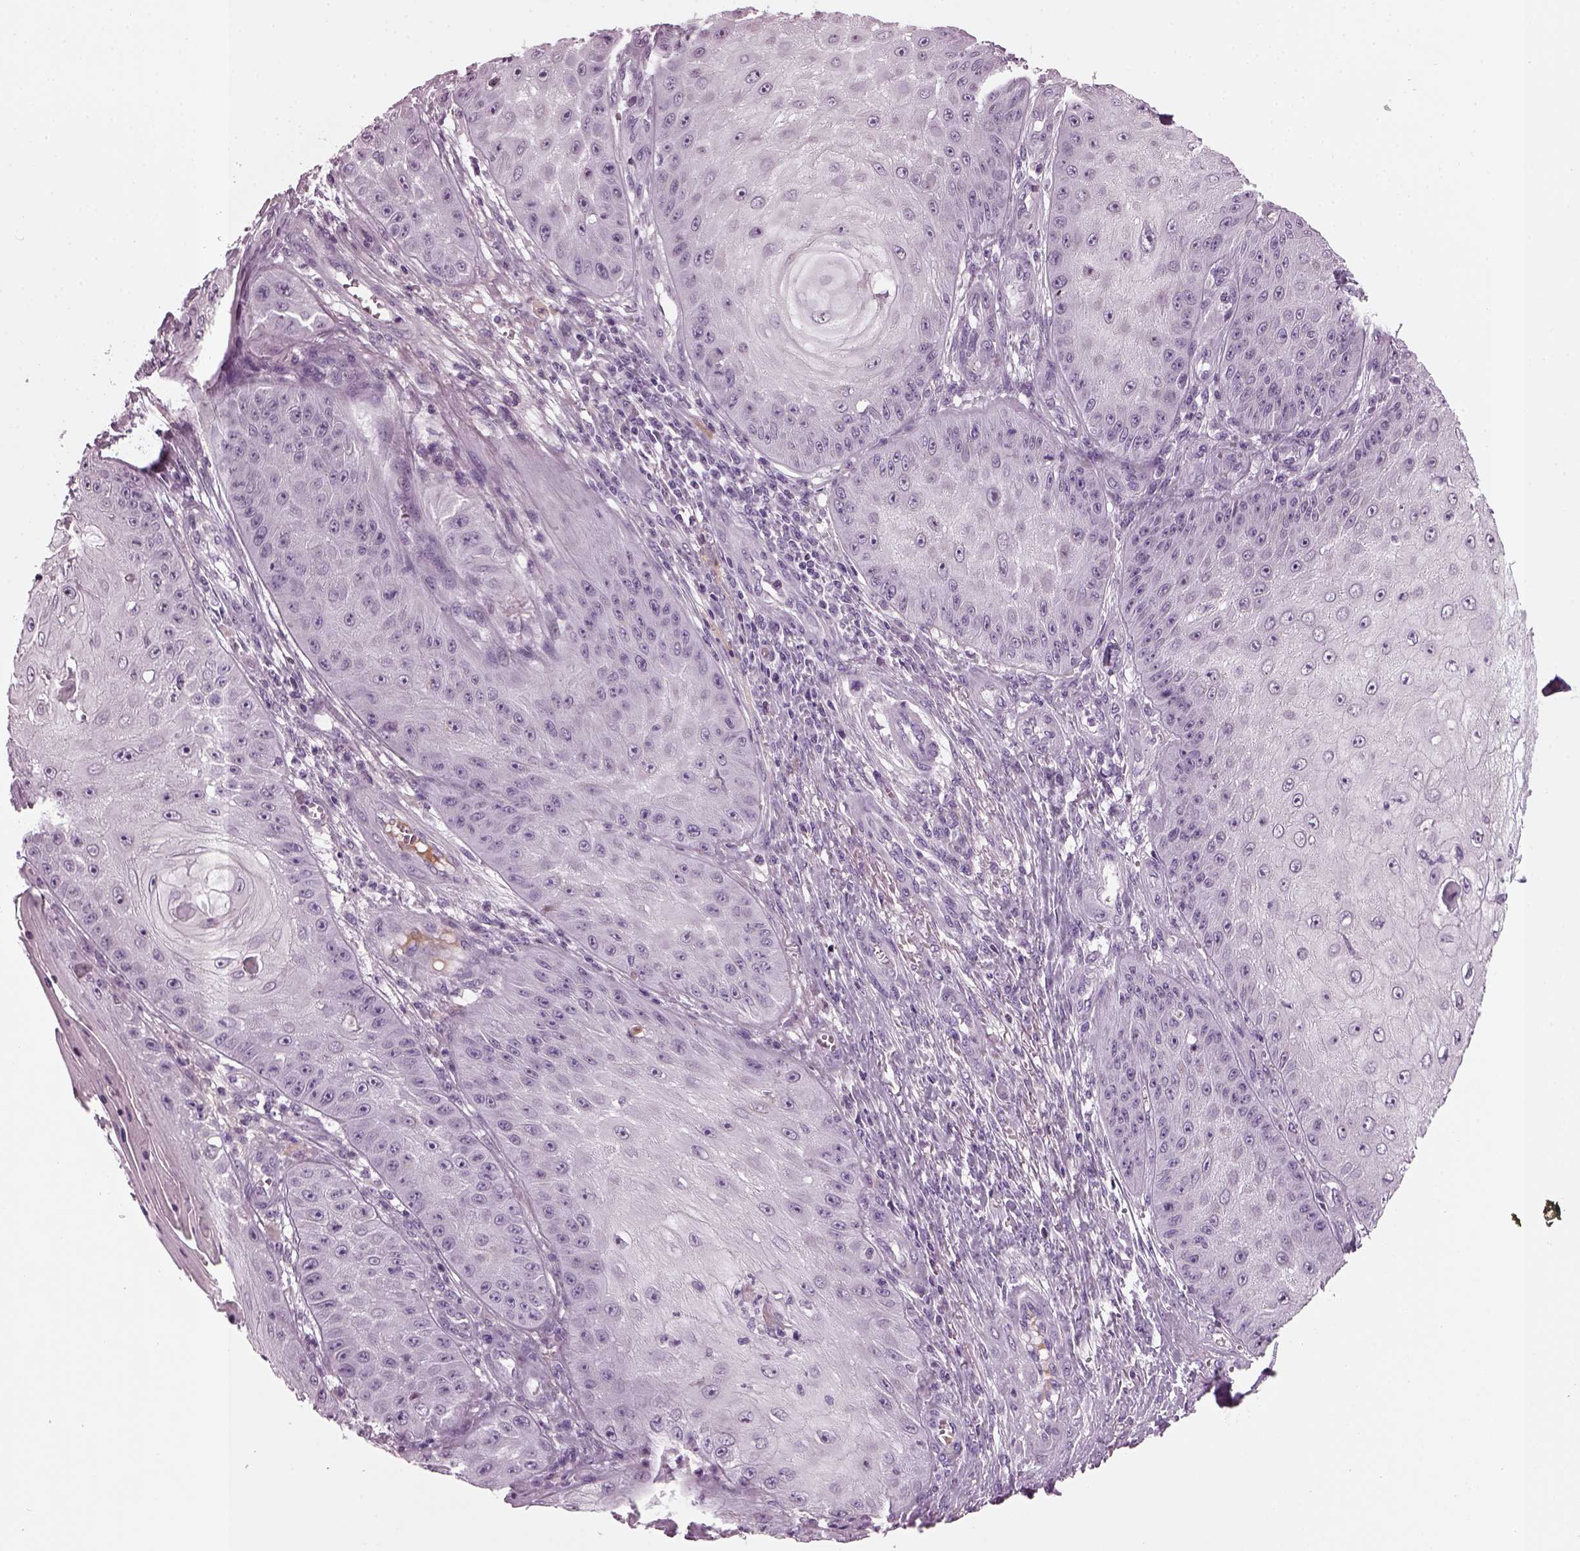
{"staining": {"intensity": "negative", "quantity": "none", "location": "none"}, "tissue": "skin cancer", "cell_type": "Tumor cells", "image_type": "cancer", "snomed": [{"axis": "morphology", "description": "Squamous cell carcinoma, NOS"}, {"axis": "topography", "description": "Skin"}], "caption": "An image of squamous cell carcinoma (skin) stained for a protein displays no brown staining in tumor cells.", "gene": "DPYSL5", "patient": {"sex": "male", "age": 70}}